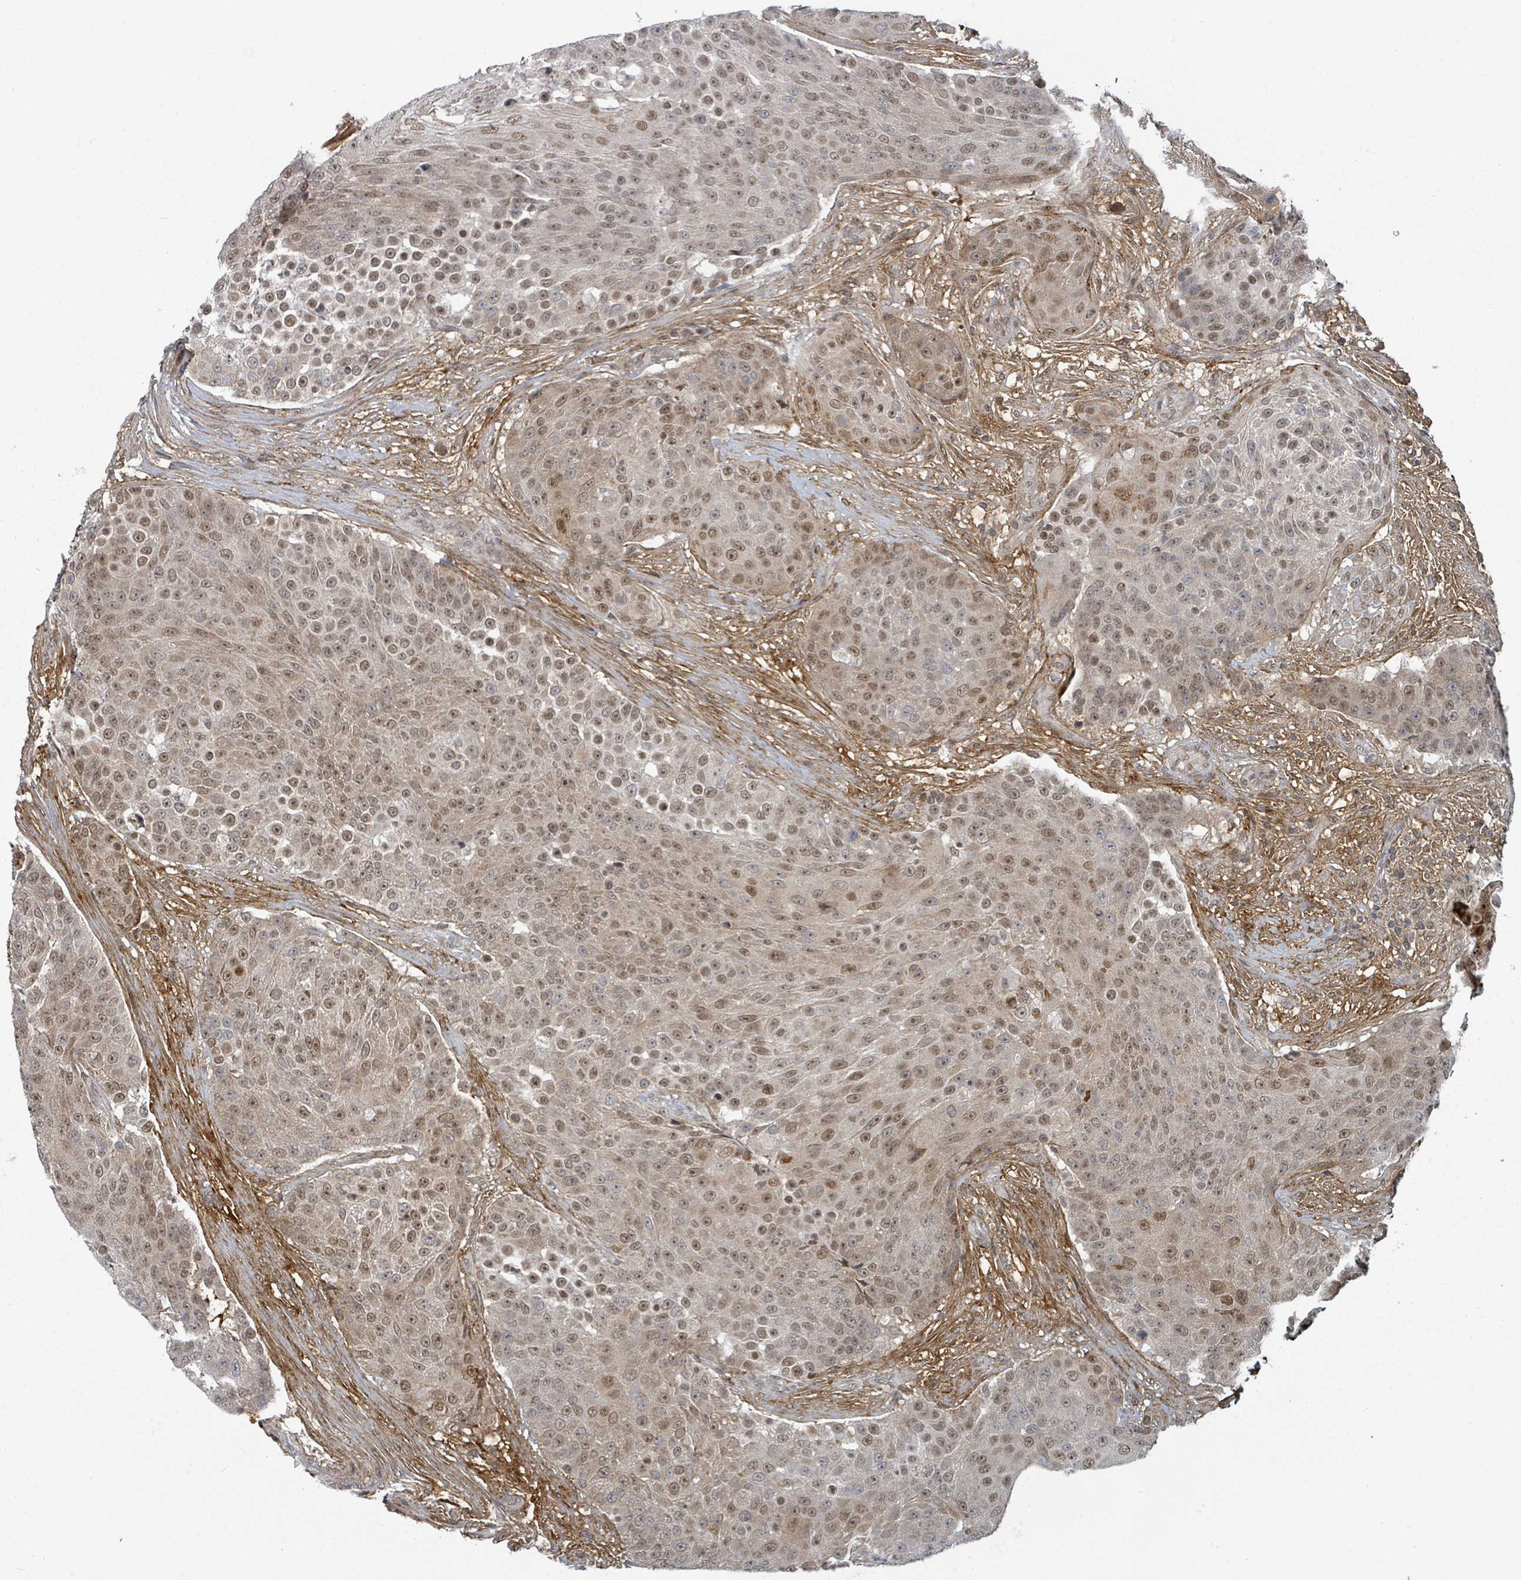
{"staining": {"intensity": "moderate", "quantity": ">75%", "location": "cytoplasmic/membranous,nuclear"}, "tissue": "urothelial cancer", "cell_type": "Tumor cells", "image_type": "cancer", "snomed": [{"axis": "morphology", "description": "Urothelial carcinoma, High grade"}, {"axis": "topography", "description": "Urinary bladder"}], "caption": "A brown stain labels moderate cytoplasmic/membranous and nuclear expression of a protein in urothelial carcinoma (high-grade) tumor cells.", "gene": "GTF3C1", "patient": {"sex": "female", "age": 63}}